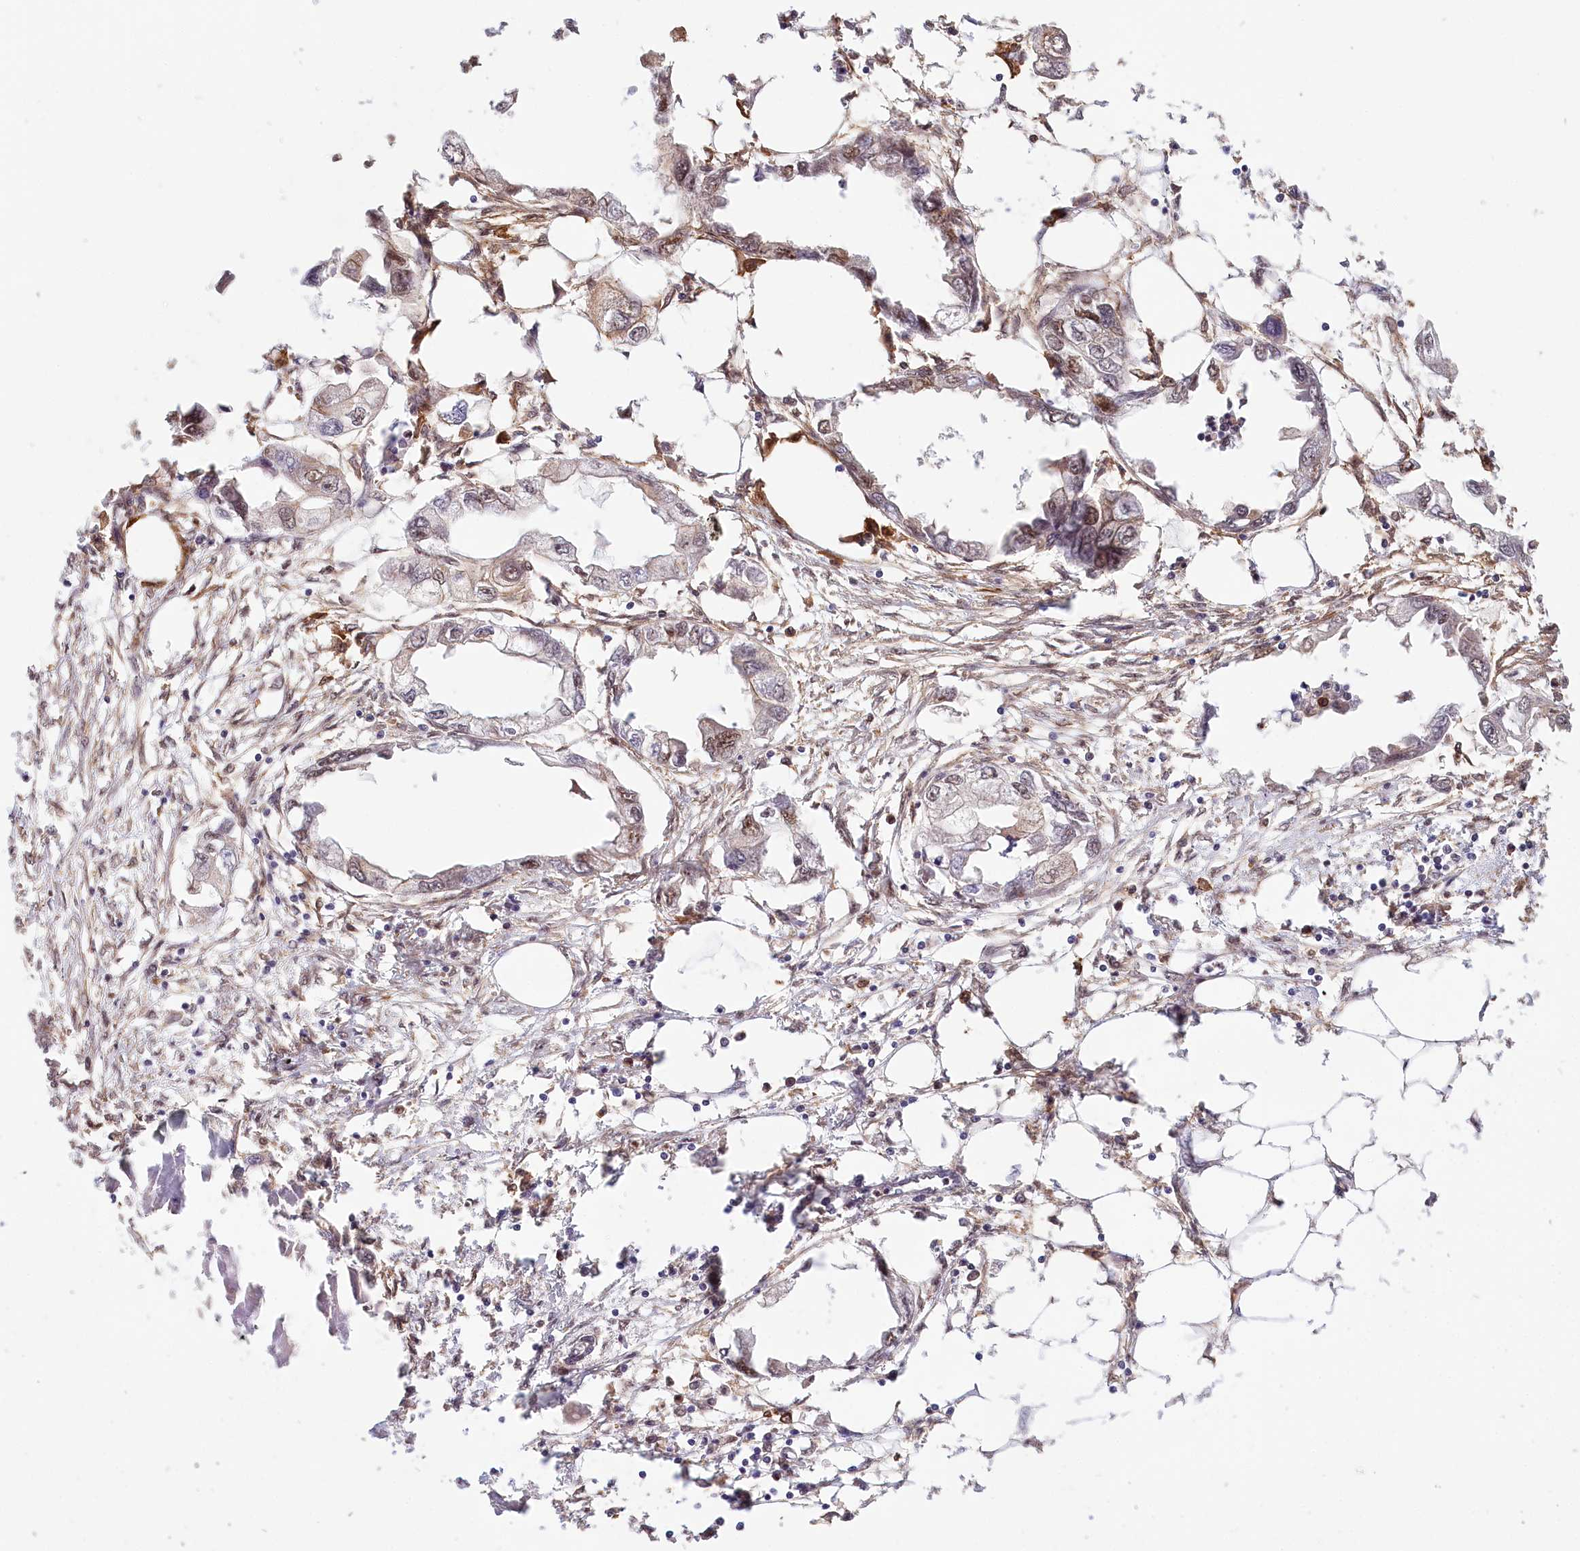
{"staining": {"intensity": "moderate", "quantity": "<25%", "location": "nuclear"}, "tissue": "endometrial cancer", "cell_type": "Tumor cells", "image_type": "cancer", "snomed": [{"axis": "morphology", "description": "Adenocarcinoma, NOS"}, {"axis": "morphology", "description": "Adenocarcinoma, metastatic, NOS"}, {"axis": "topography", "description": "Adipose tissue"}, {"axis": "topography", "description": "Endometrium"}], "caption": "Moderate nuclear positivity is appreciated in approximately <25% of tumor cells in adenocarcinoma (endometrial). The protein of interest is stained brown, and the nuclei are stained in blue (DAB IHC with brightfield microscopy, high magnification).", "gene": "TUBGCP2", "patient": {"sex": "female", "age": 67}}